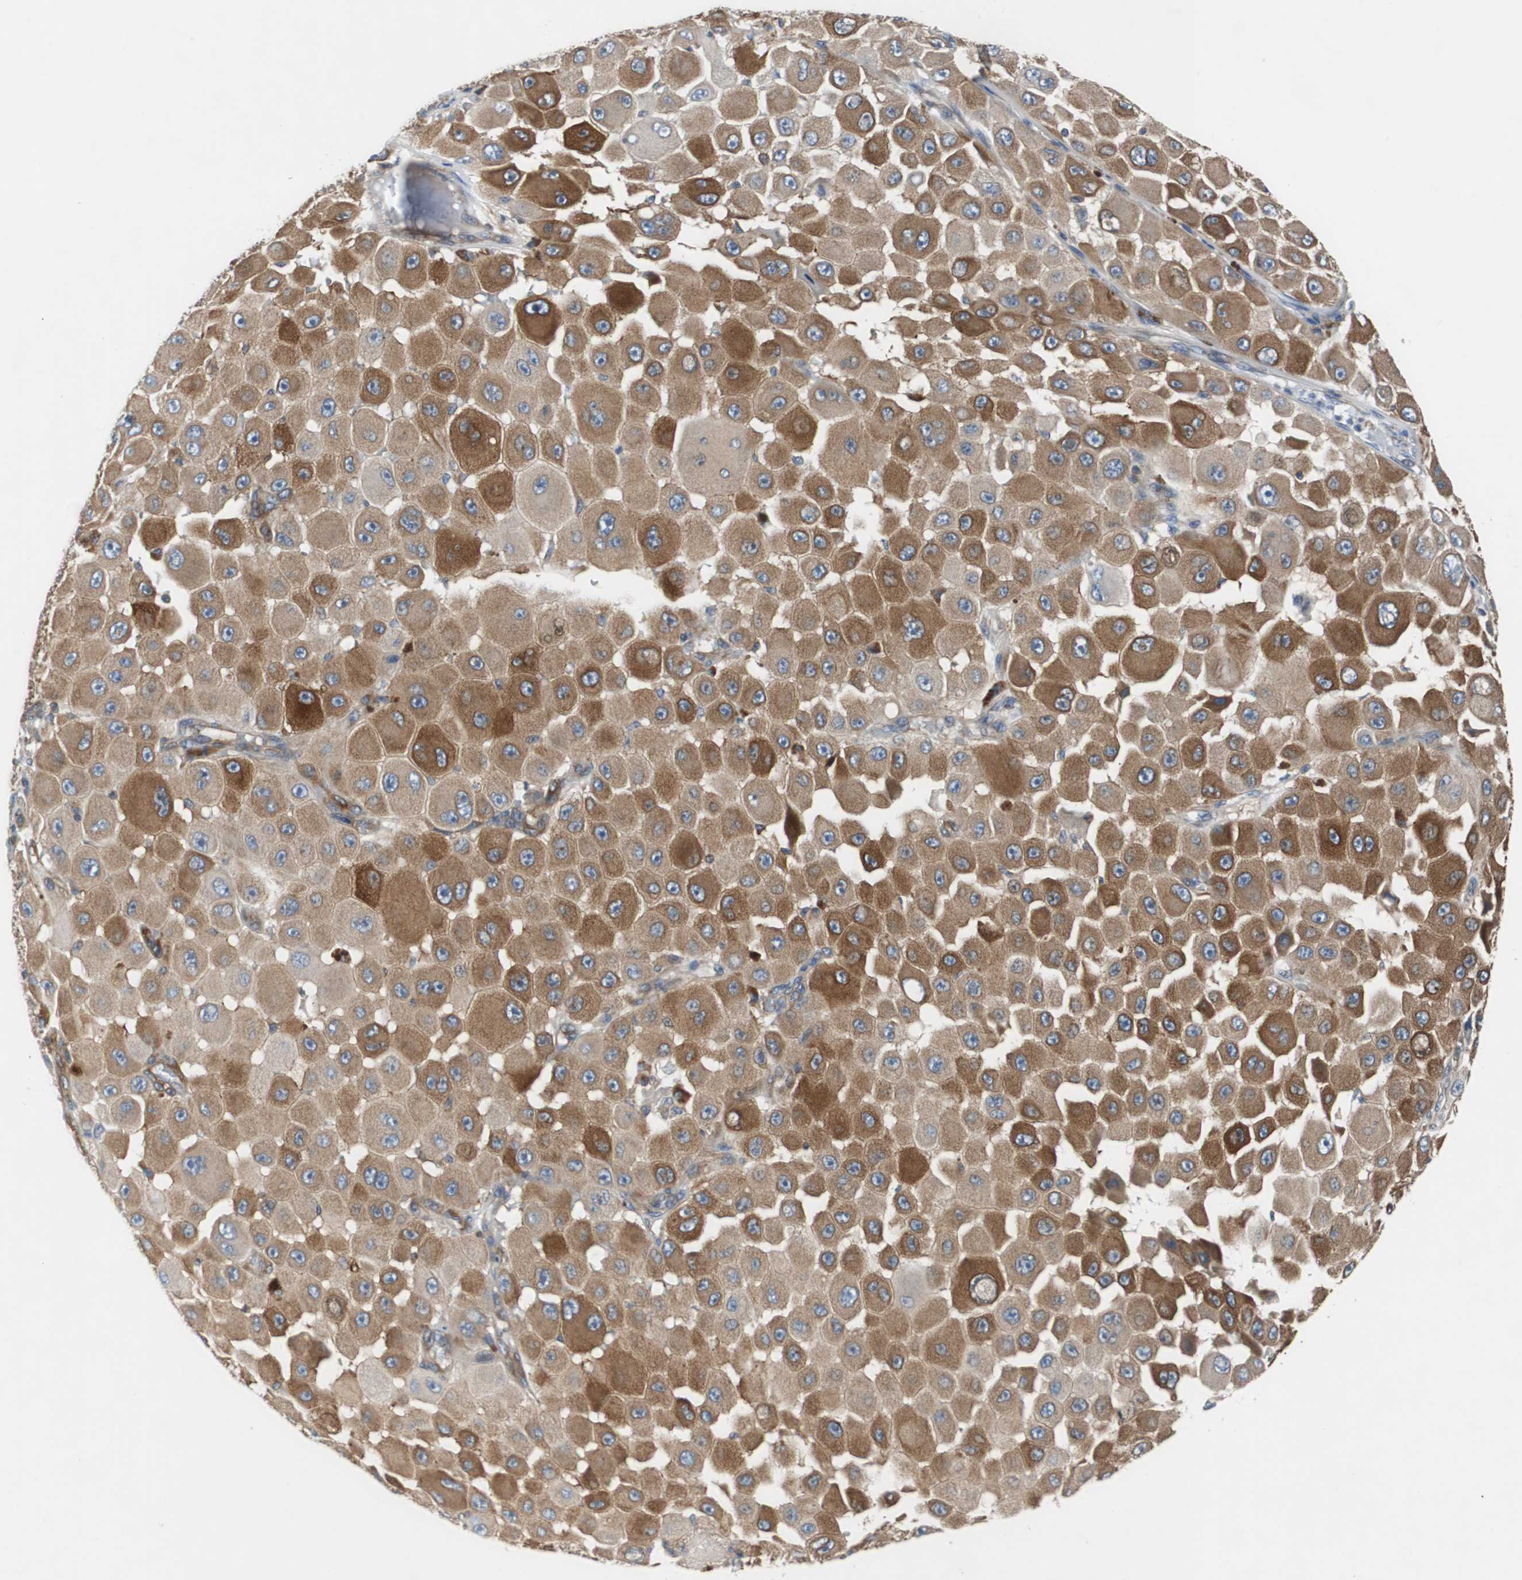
{"staining": {"intensity": "moderate", "quantity": "25%-75%", "location": "cytoplasmic/membranous"}, "tissue": "melanoma", "cell_type": "Tumor cells", "image_type": "cancer", "snomed": [{"axis": "morphology", "description": "Malignant melanoma, NOS"}, {"axis": "topography", "description": "Skin"}], "caption": "Malignant melanoma stained with a protein marker demonstrates moderate staining in tumor cells.", "gene": "GYS1", "patient": {"sex": "female", "age": 81}}